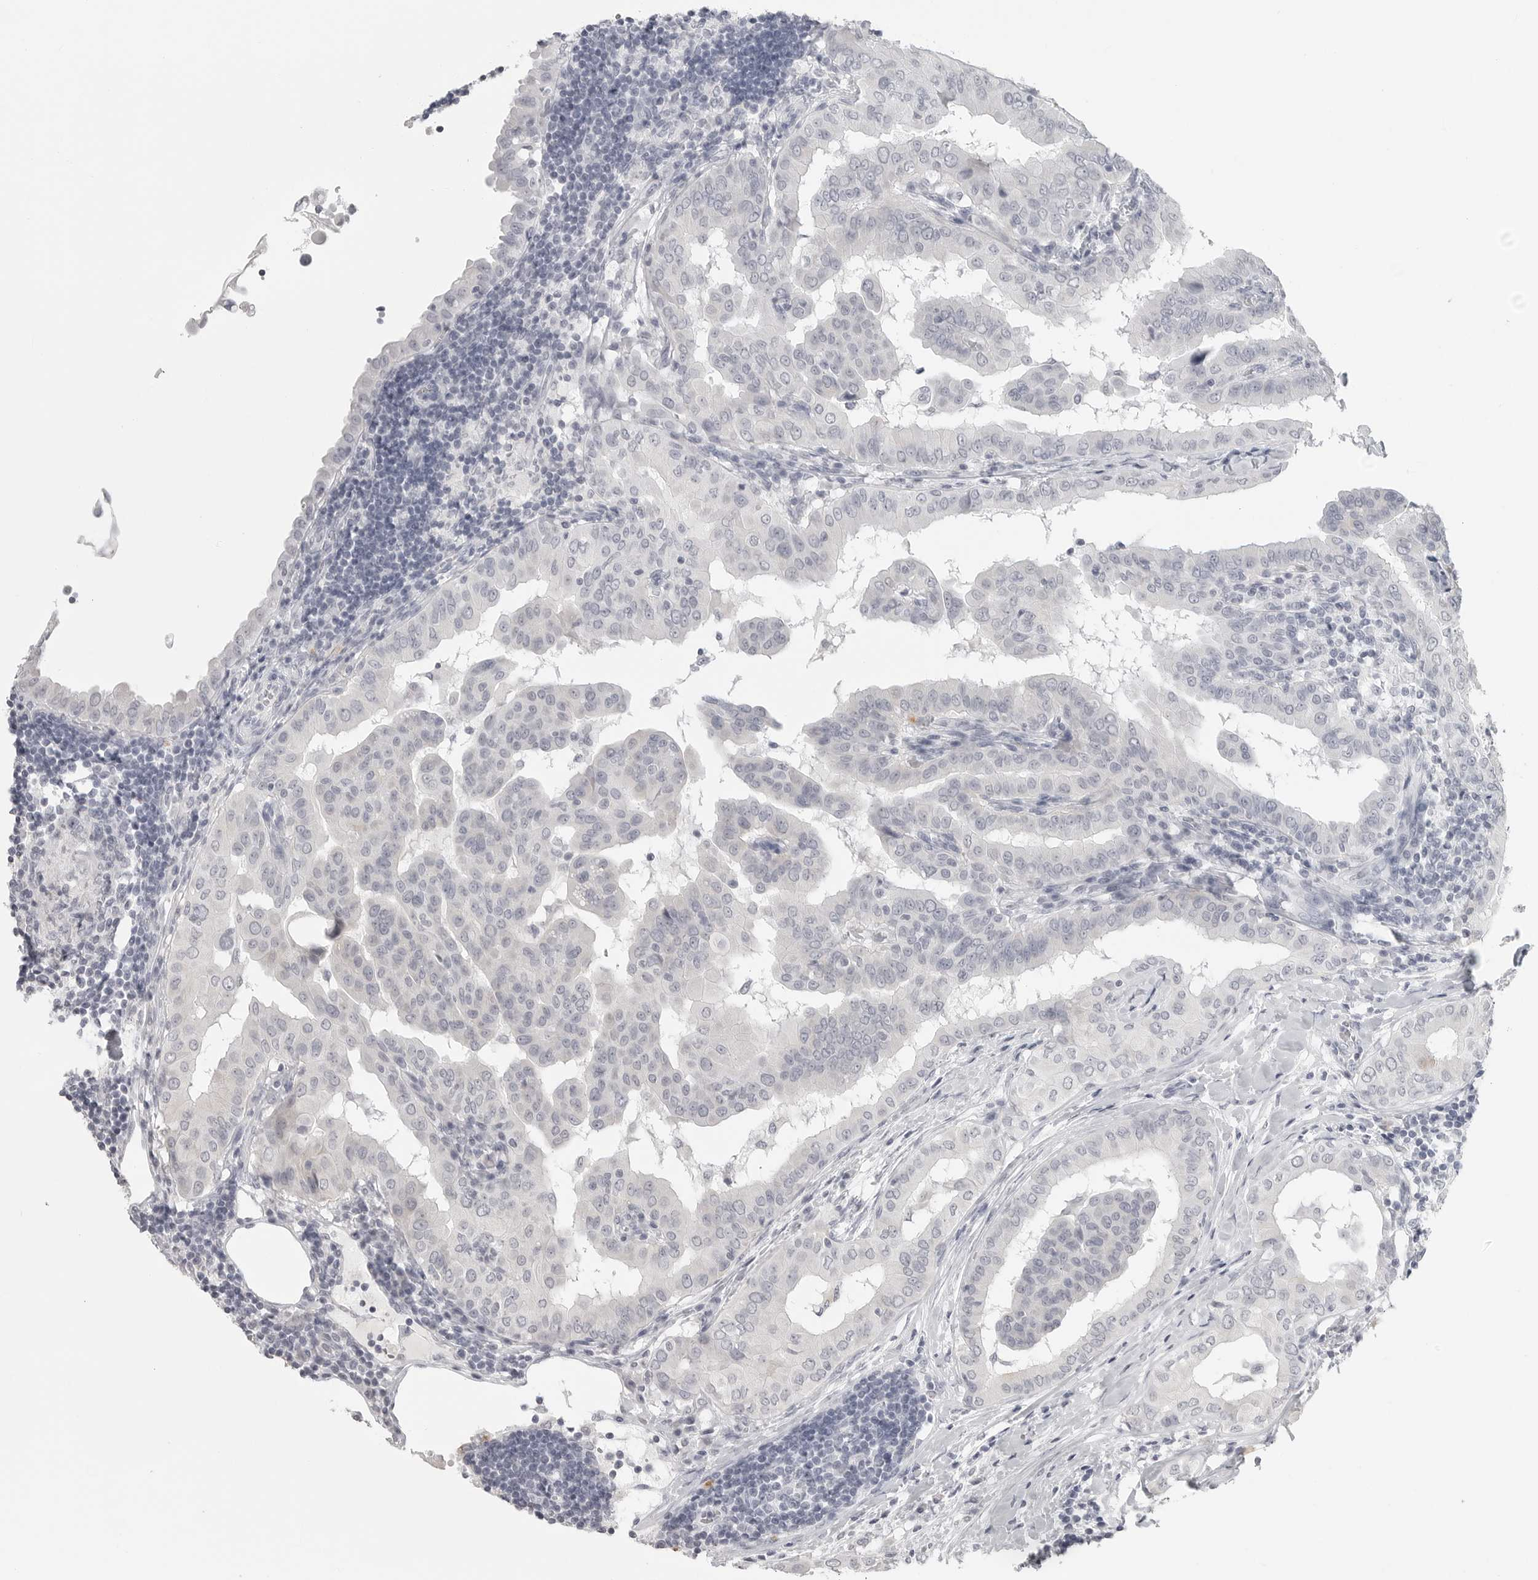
{"staining": {"intensity": "negative", "quantity": "none", "location": "none"}, "tissue": "thyroid cancer", "cell_type": "Tumor cells", "image_type": "cancer", "snomed": [{"axis": "morphology", "description": "Papillary adenocarcinoma, NOS"}, {"axis": "topography", "description": "Thyroid gland"}], "caption": "This is a photomicrograph of immunohistochemistry (IHC) staining of papillary adenocarcinoma (thyroid), which shows no expression in tumor cells. (Stains: DAB (3,3'-diaminobenzidine) immunohistochemistry with hematoxylin counter stain, Microscopy: brightfield microscopy at high magnification).", "gene": "PRSS1", "patient": {"sex": "male", "age": 33}}